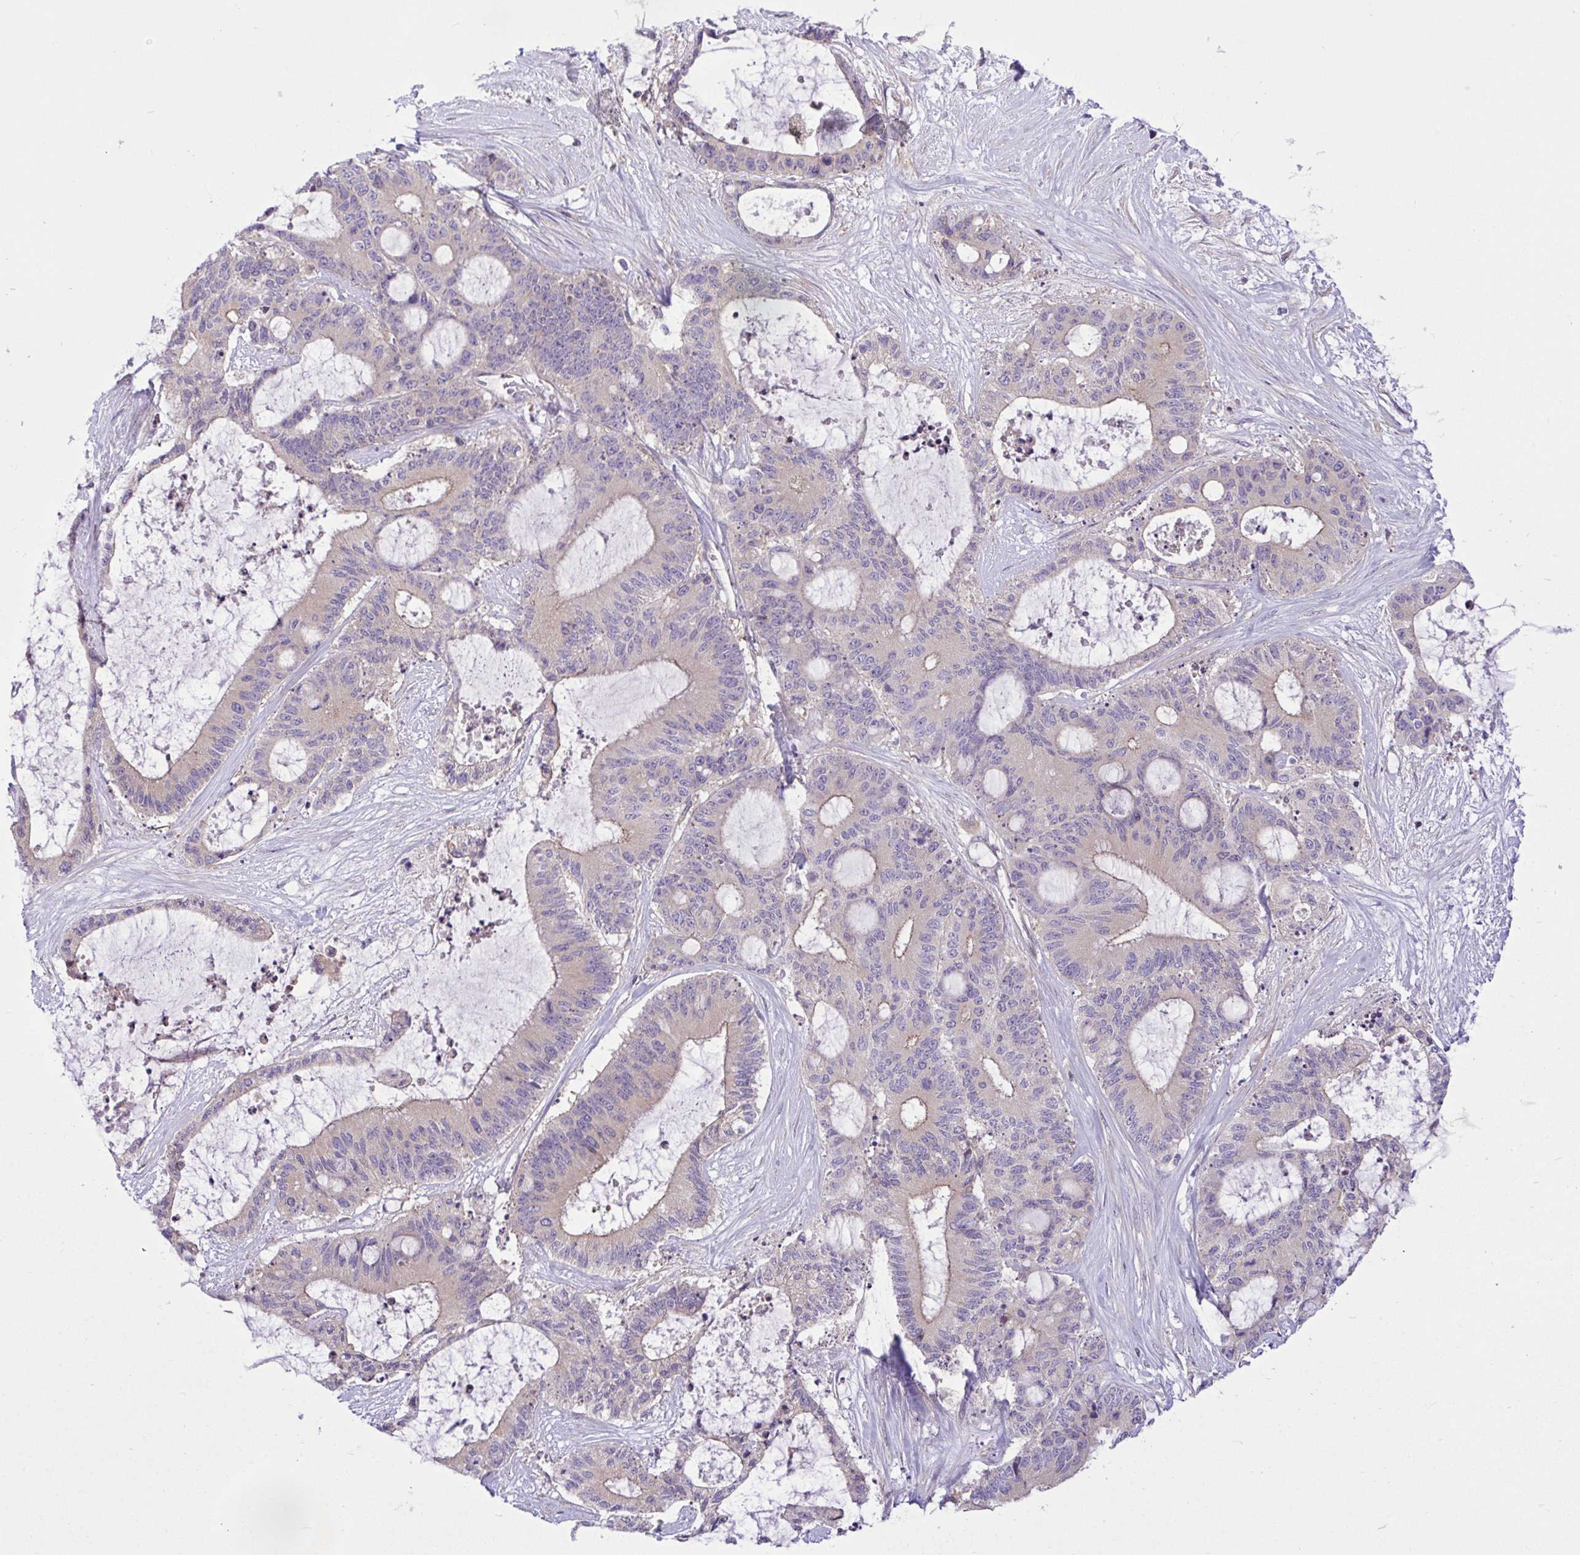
{"staining": {"intensity": "negative", "quantity": "none", "location": "none"}, "tissue": "liver cancer", "cell_type": "Tumor cells", "image_type": "cancer", "snomed": [{"axis": "morphology", "description": "Normal tissue, NOS"}, {"axis": "morphology", "description": "Cholangiocarcinoma"}, {"axis": "topography", "description": "Liver"}, {"axis": "topography", "description": "Peripheral nerve tissue"}], "caption": "A high-resolution micrograph shows IHC staining of liver cholangiocarcinoma, which displays no significant positivity in tumor cells. (DAB immunohistochemistry (IHC) visualized using brightfield microscopy, high magnification).", "gene": "GRB14", "patient": {"sex": "female", "age": 73}}